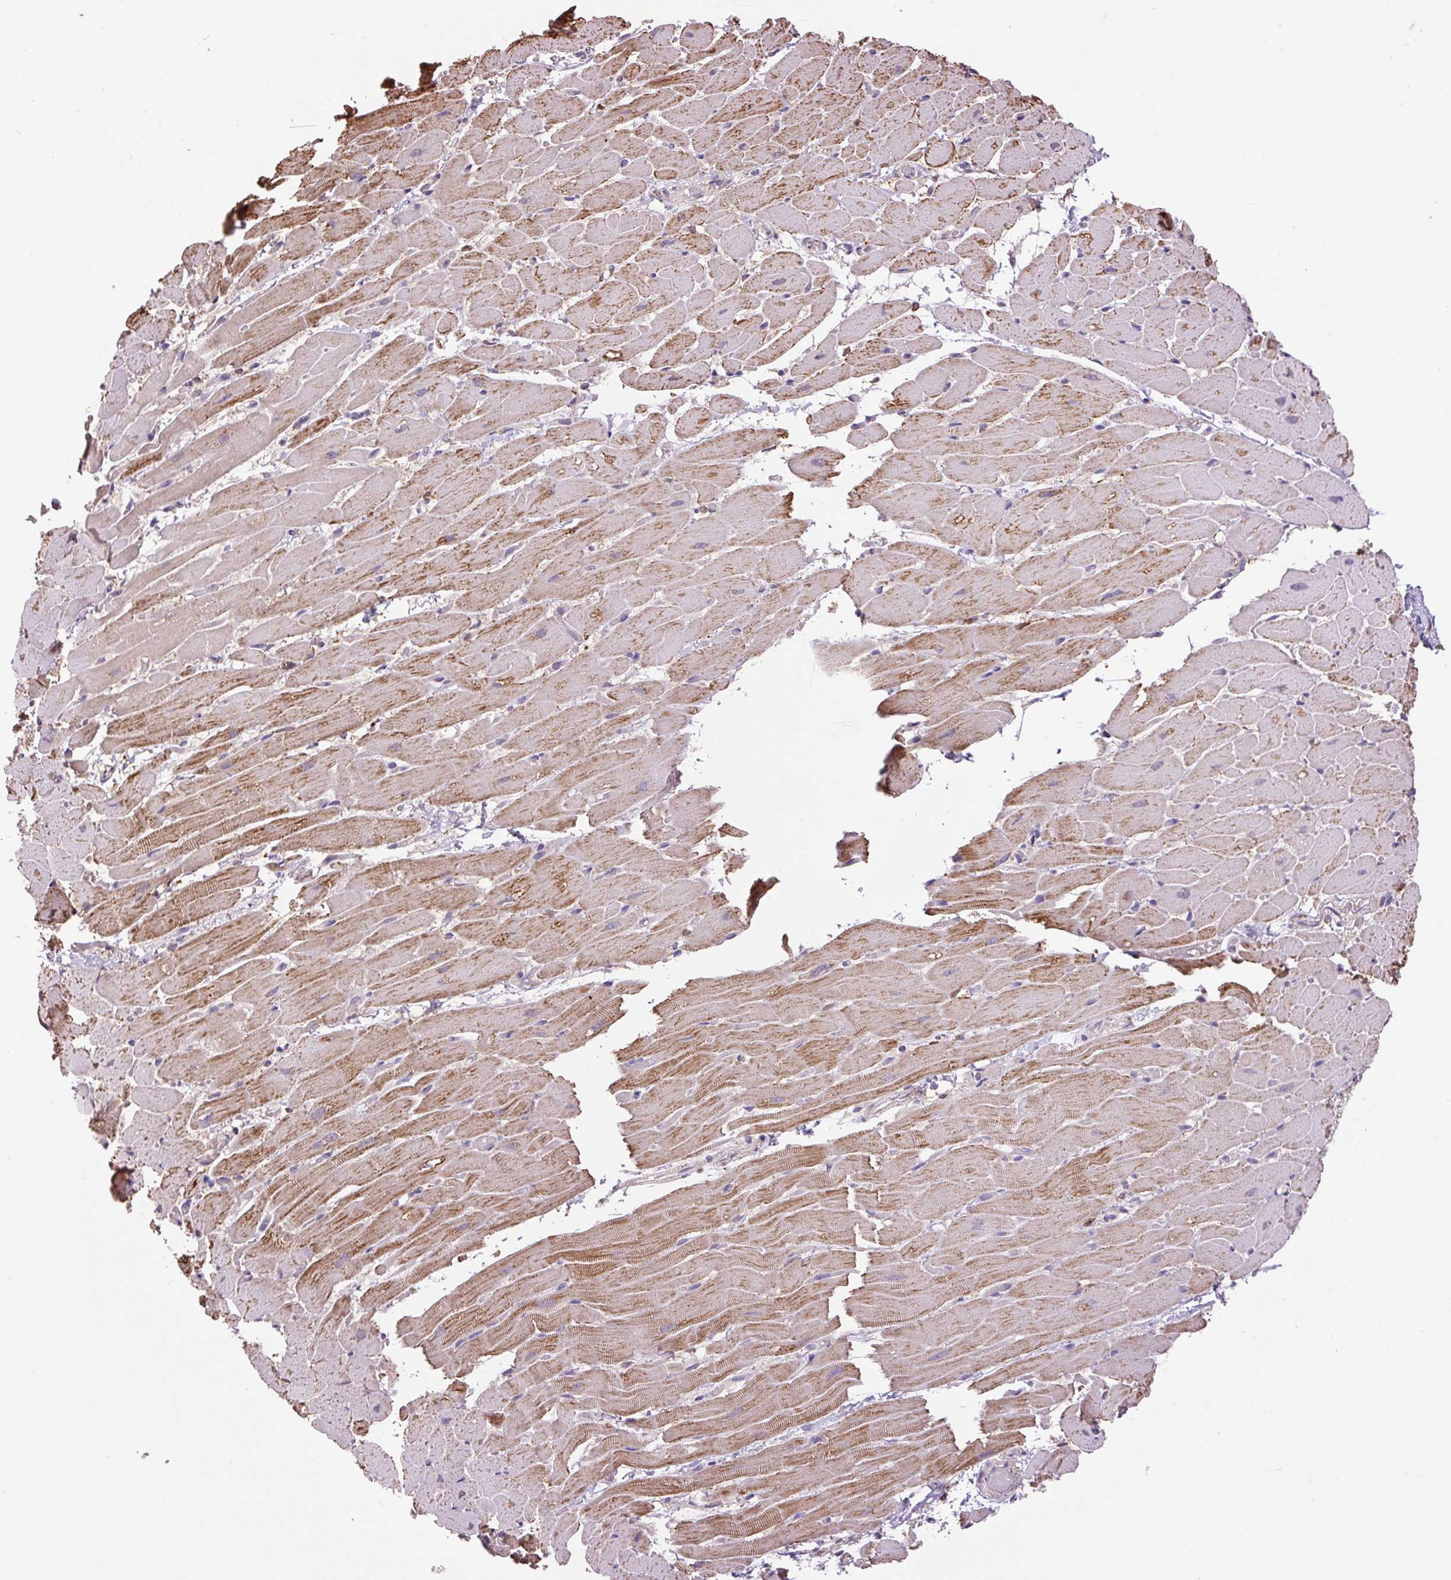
{"staining": {"intensity": "moderate", "quantity": ">75%", "location": "cytoplasmic/membranous"}, "tissue": "heart muscle", "cell_type": "Cardiomyocytes", "image_type": "normal", "snomed": [{"axis": "morphology", "description": "Normal tissue, NOS"}, {"axis": "topography", "description": "Heart"}], "caption": "Cardiomyocytes exhibit moderate cytoplasmic/membranous staining in about >75% of cells in normal heart muscle.", "gene": "SGF29", "patient": {"sex": "male", "age": 37}}